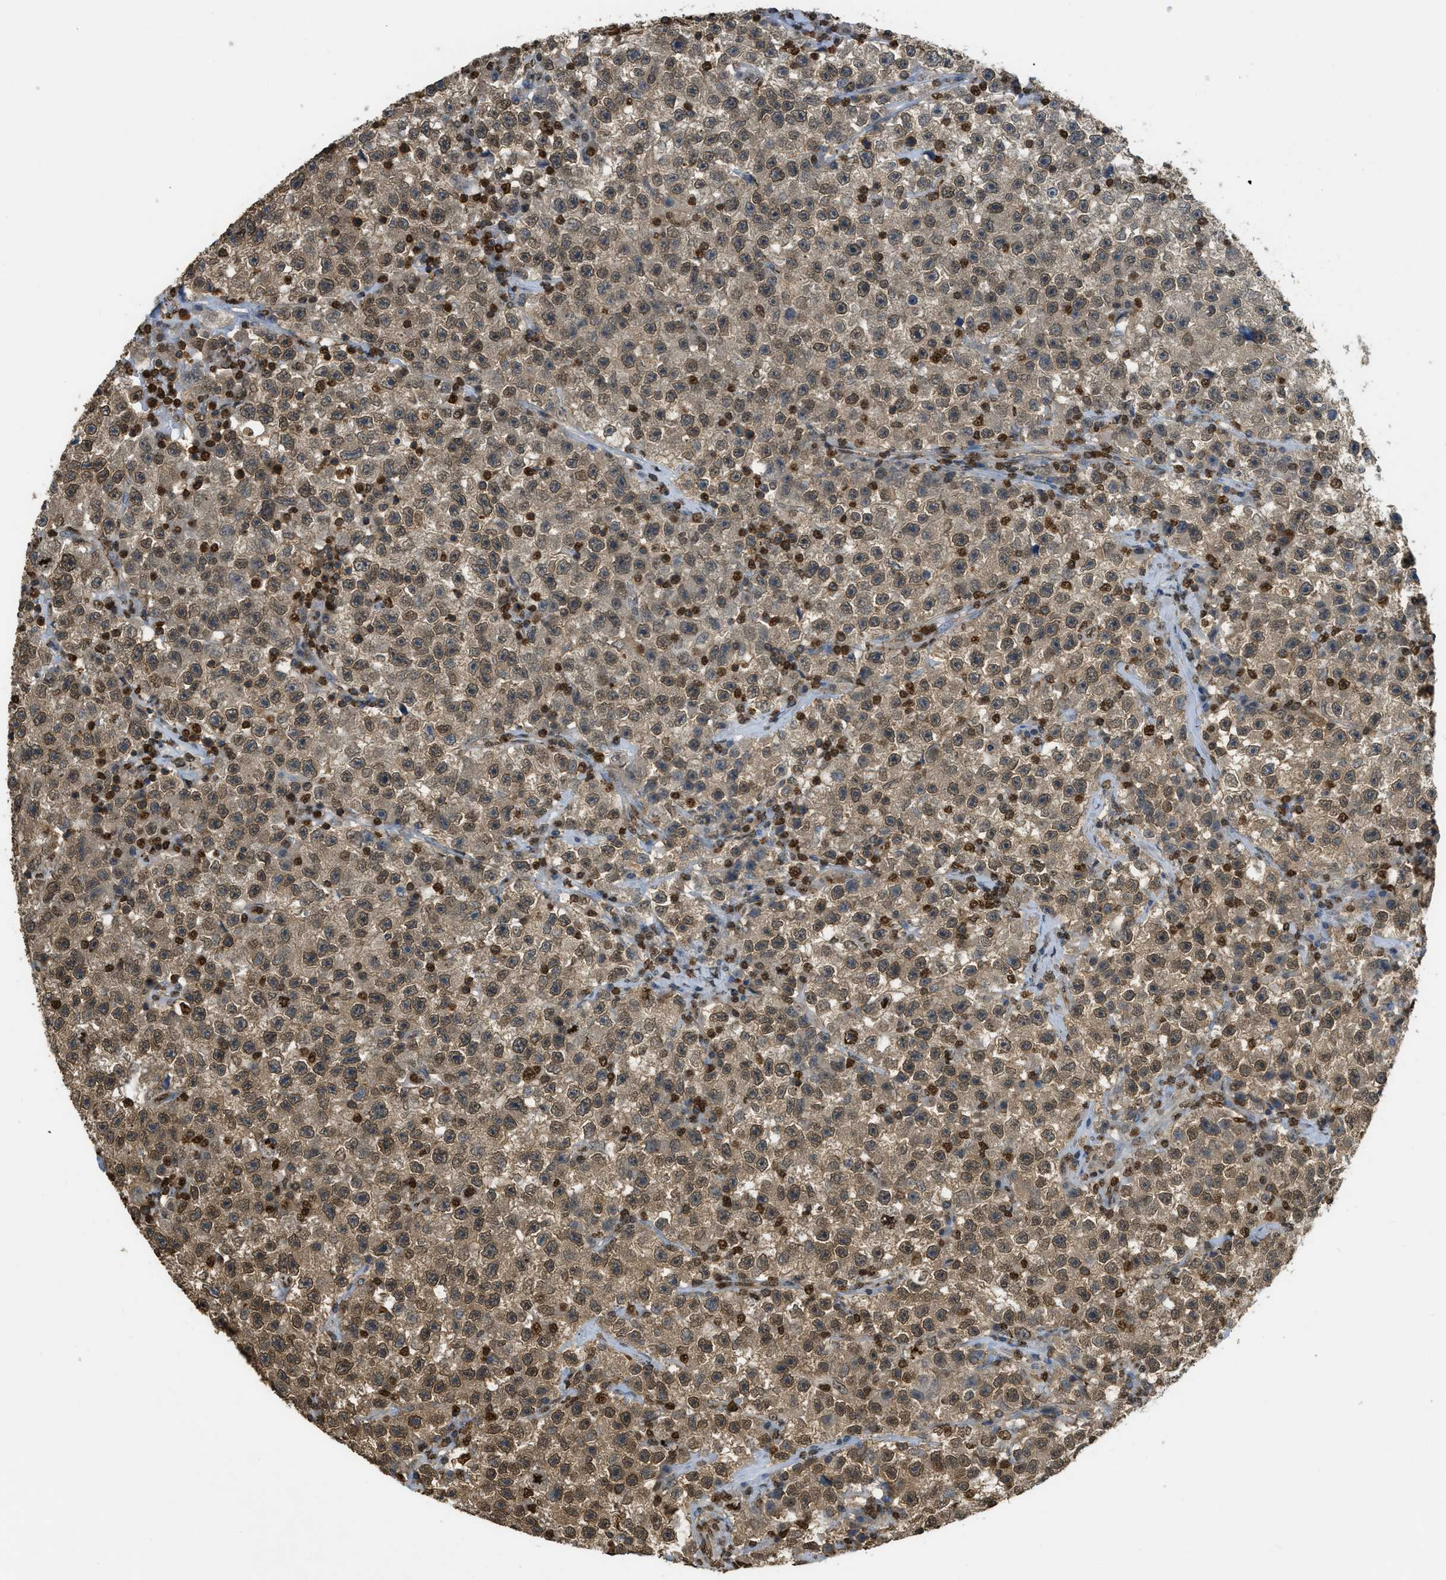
{"staining": {"intensity": "weak", "quantity": ">75%", "location": "cytoplasmic/membranous,nuclear"}, "tissue": "testis cancer", "cell_type": "Tumor cells", "image_type": "cancer", "snomed": [{"axis": "morphology", "description": "Seminoma, NOS"}, {"axis": "topography", "description": "Testis"}], "caption": "Seminoma (testis) stained for a protein (brown) reveals weak cytoplasmic/membranous and nuclear positive expression in about >75% of tumor cells.", "gene": "NR5A2", "patient": {"sex": "male", "age": 22}}